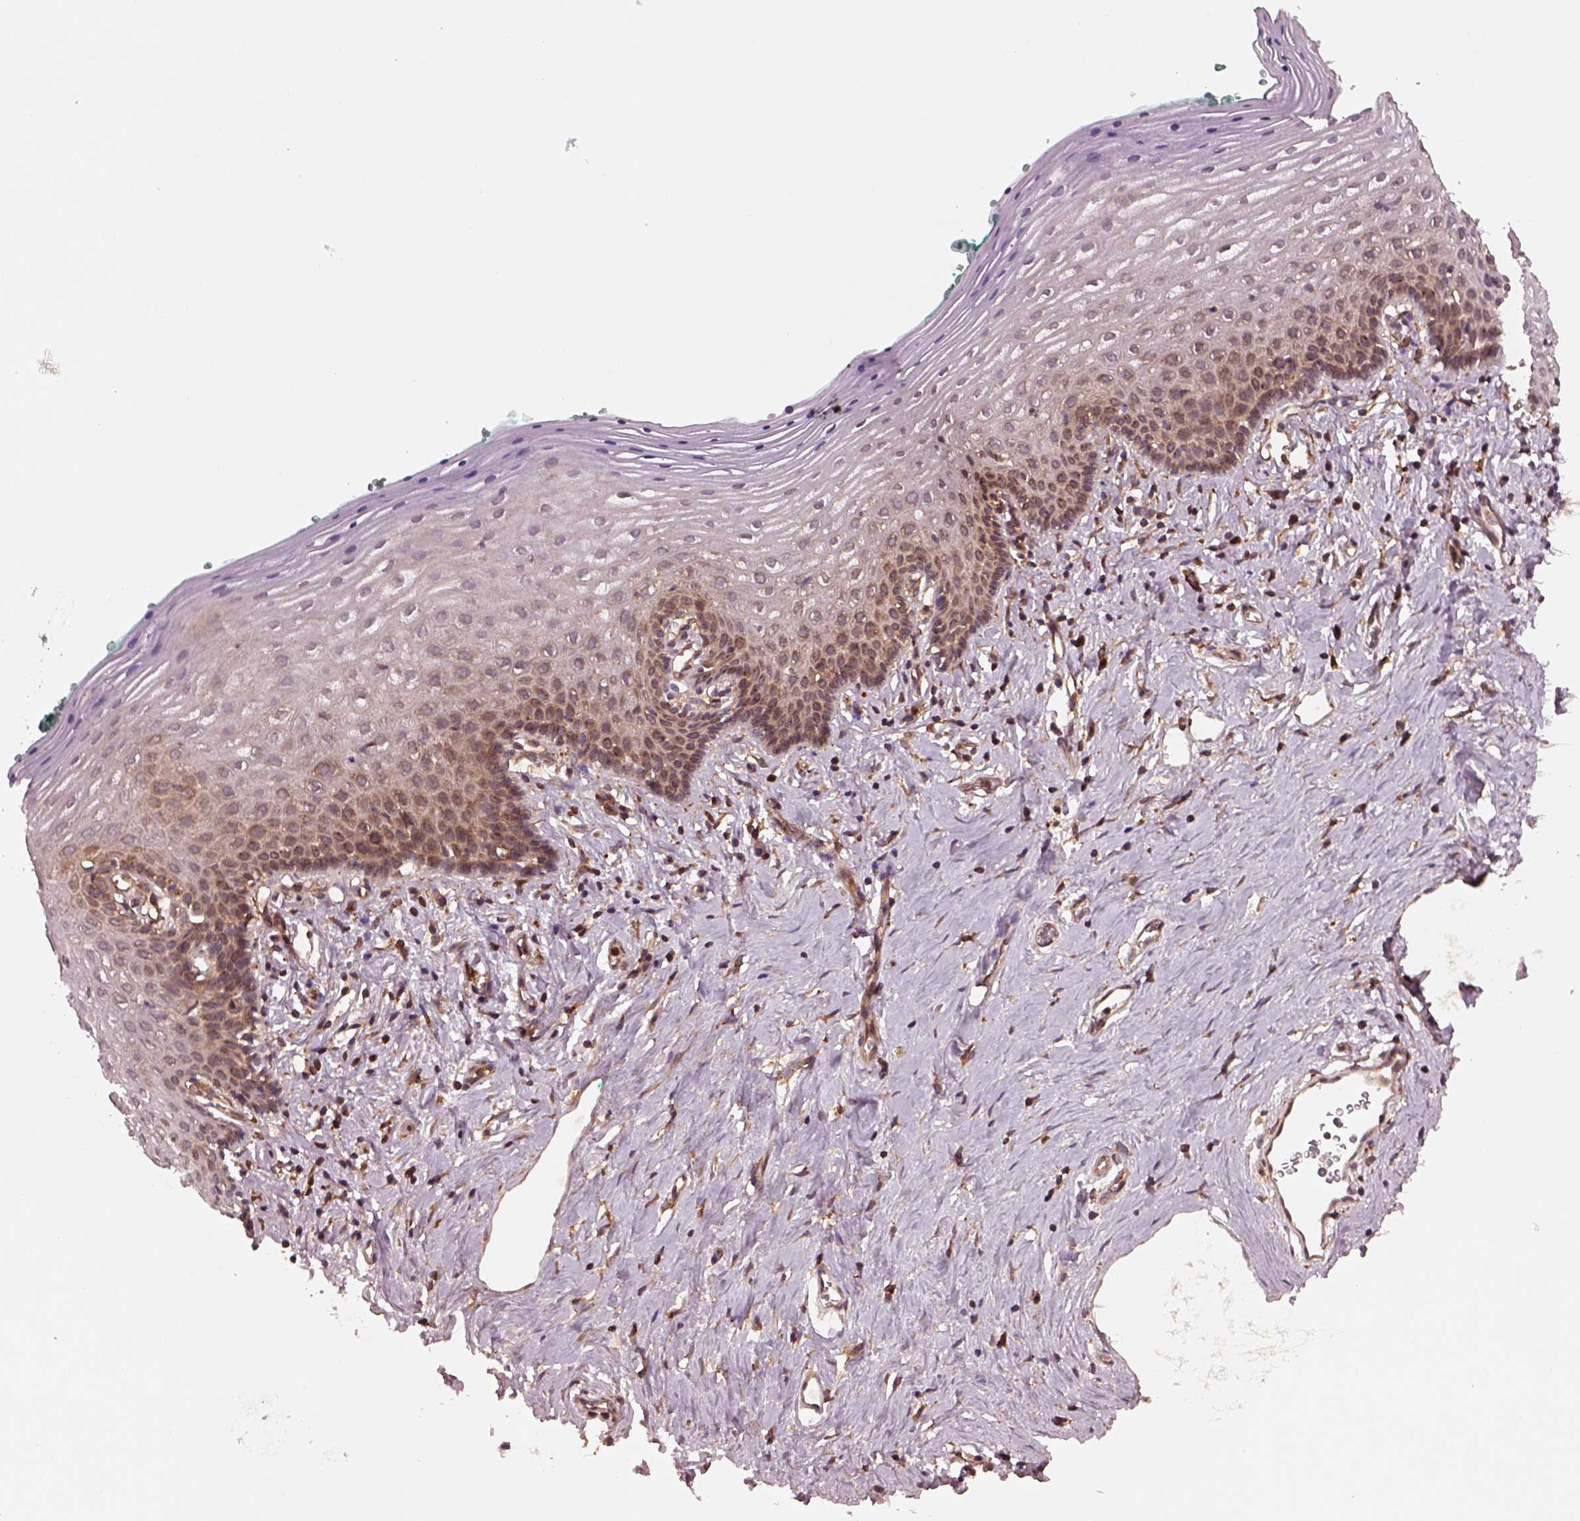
{"staining": {"intensity": "weak", "quantity": "25%-75%", "location": "cytoplasmic/membranous"}, "tissue": "vagina", "cell_type": "Squamous epithelial cells", "image_type": "normal", "snomed": [{"axis": "morphology", "description": "Normal tissue, NOS"}, {"axis": "topography", "description": "Vagina"}], "caption": "Immunohistochemistry image of unremarkable vagina: human vagina stained using immunohistochemistry (IHC) reveals low levels of weak protein expression localized specifically in the cytoplasmic/membranous of squamous epithelial cells, appearing as a cytoplasmic/membranous brown color.", "gene": "WASHC2A", "patient": {"sex": "female", "age": 42}}